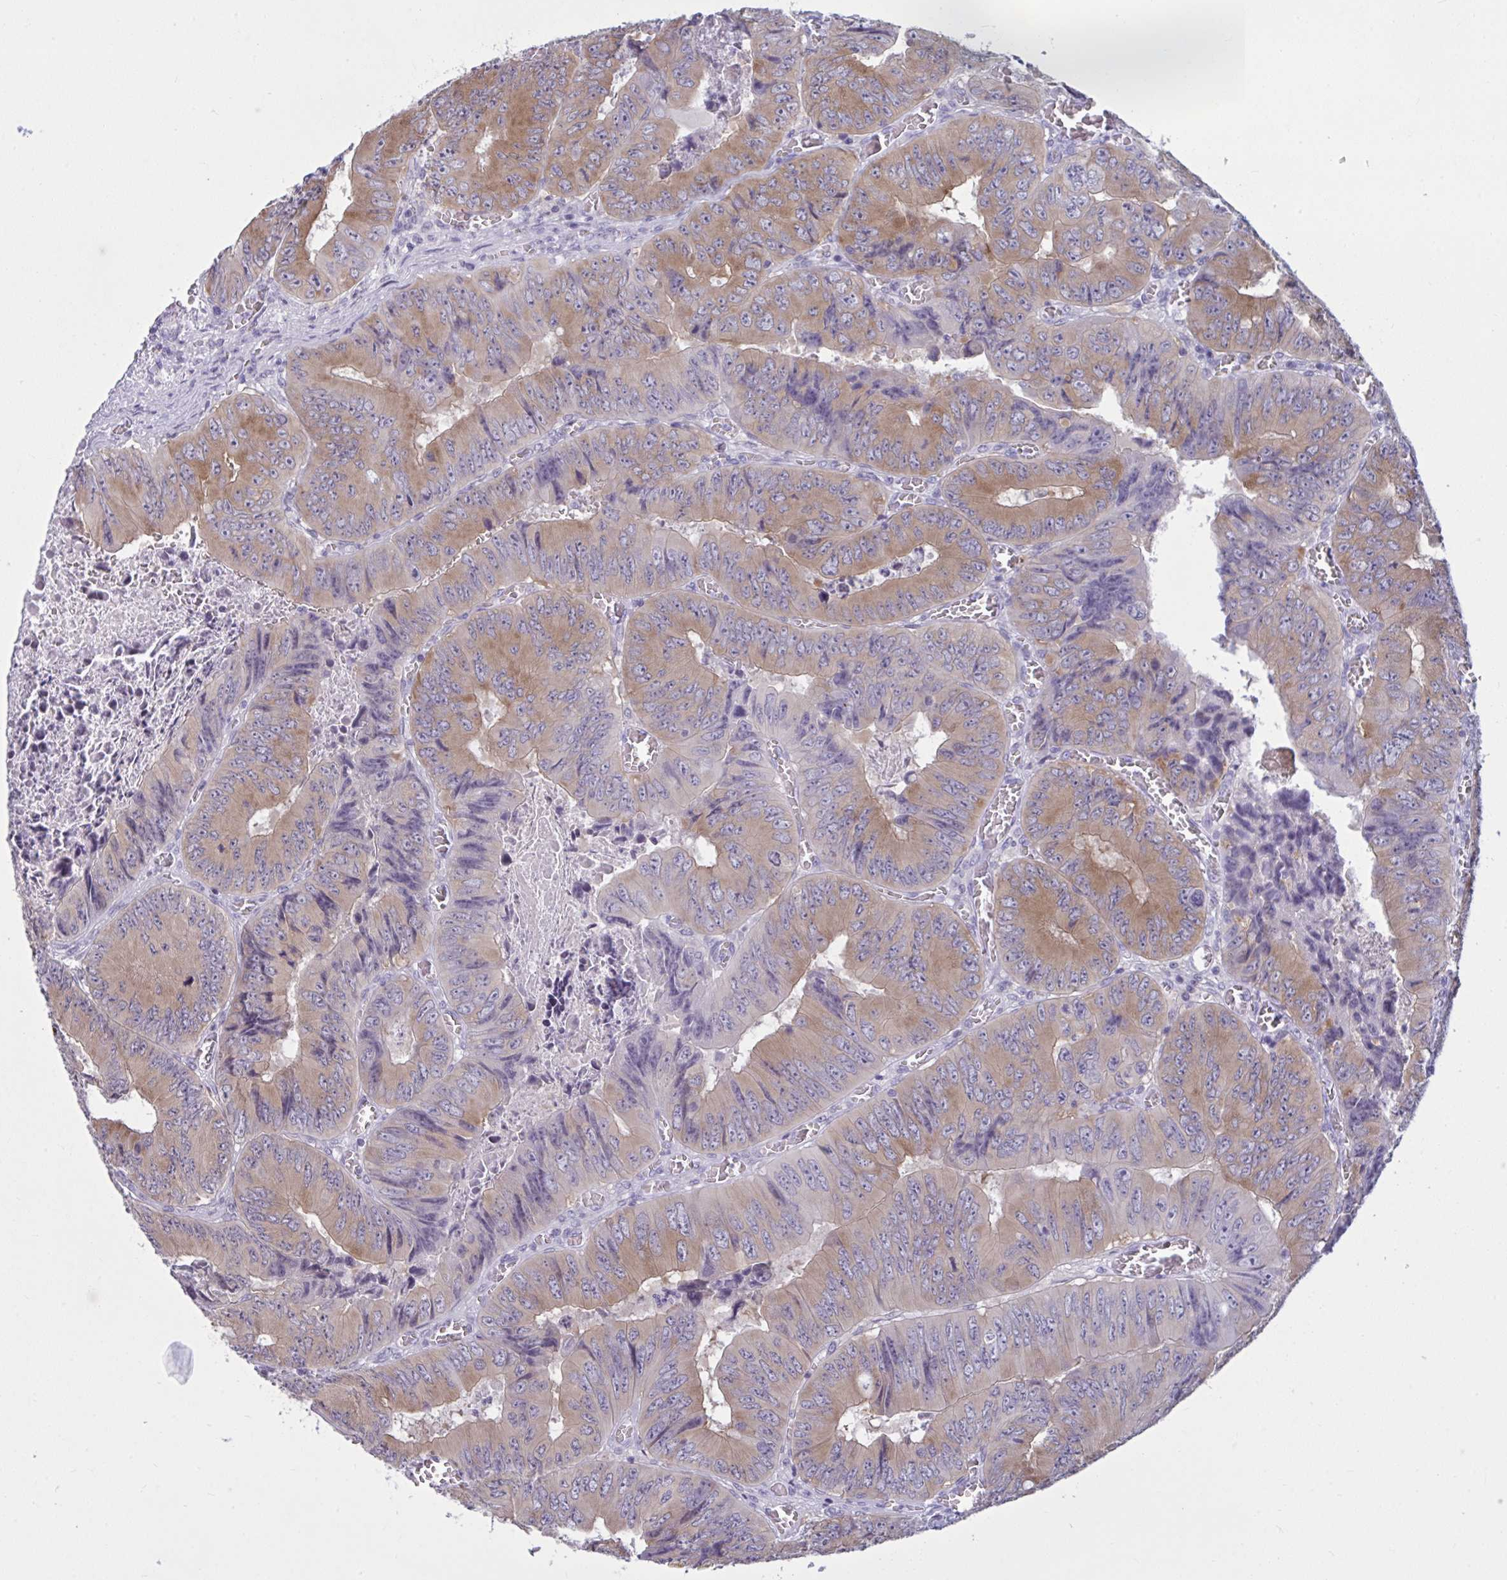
{"staining": {"intensity": "weak", "quantity": "25%-75%", "location": "cytoplasmic/membranous"}, "tissue": "colorectal cancer", "cell_type": "Tumor cells", "image_type": "cancer", "snomed": [{"axis": "morphology", "description": "Adenocarcinoma, NOS"}, {"axis": "topography", "description": "Colon"}], "caption": "An immunohistochemistry photomicrograph of neoplastic tissue is shown. Protein staining in brown highlights weak cytoplasmic/membranous positivity in colorectal adenocarcinoma within tumor cells.", "gene": "TBC1D4", "patient": {"sex": "female", "age": 84}}